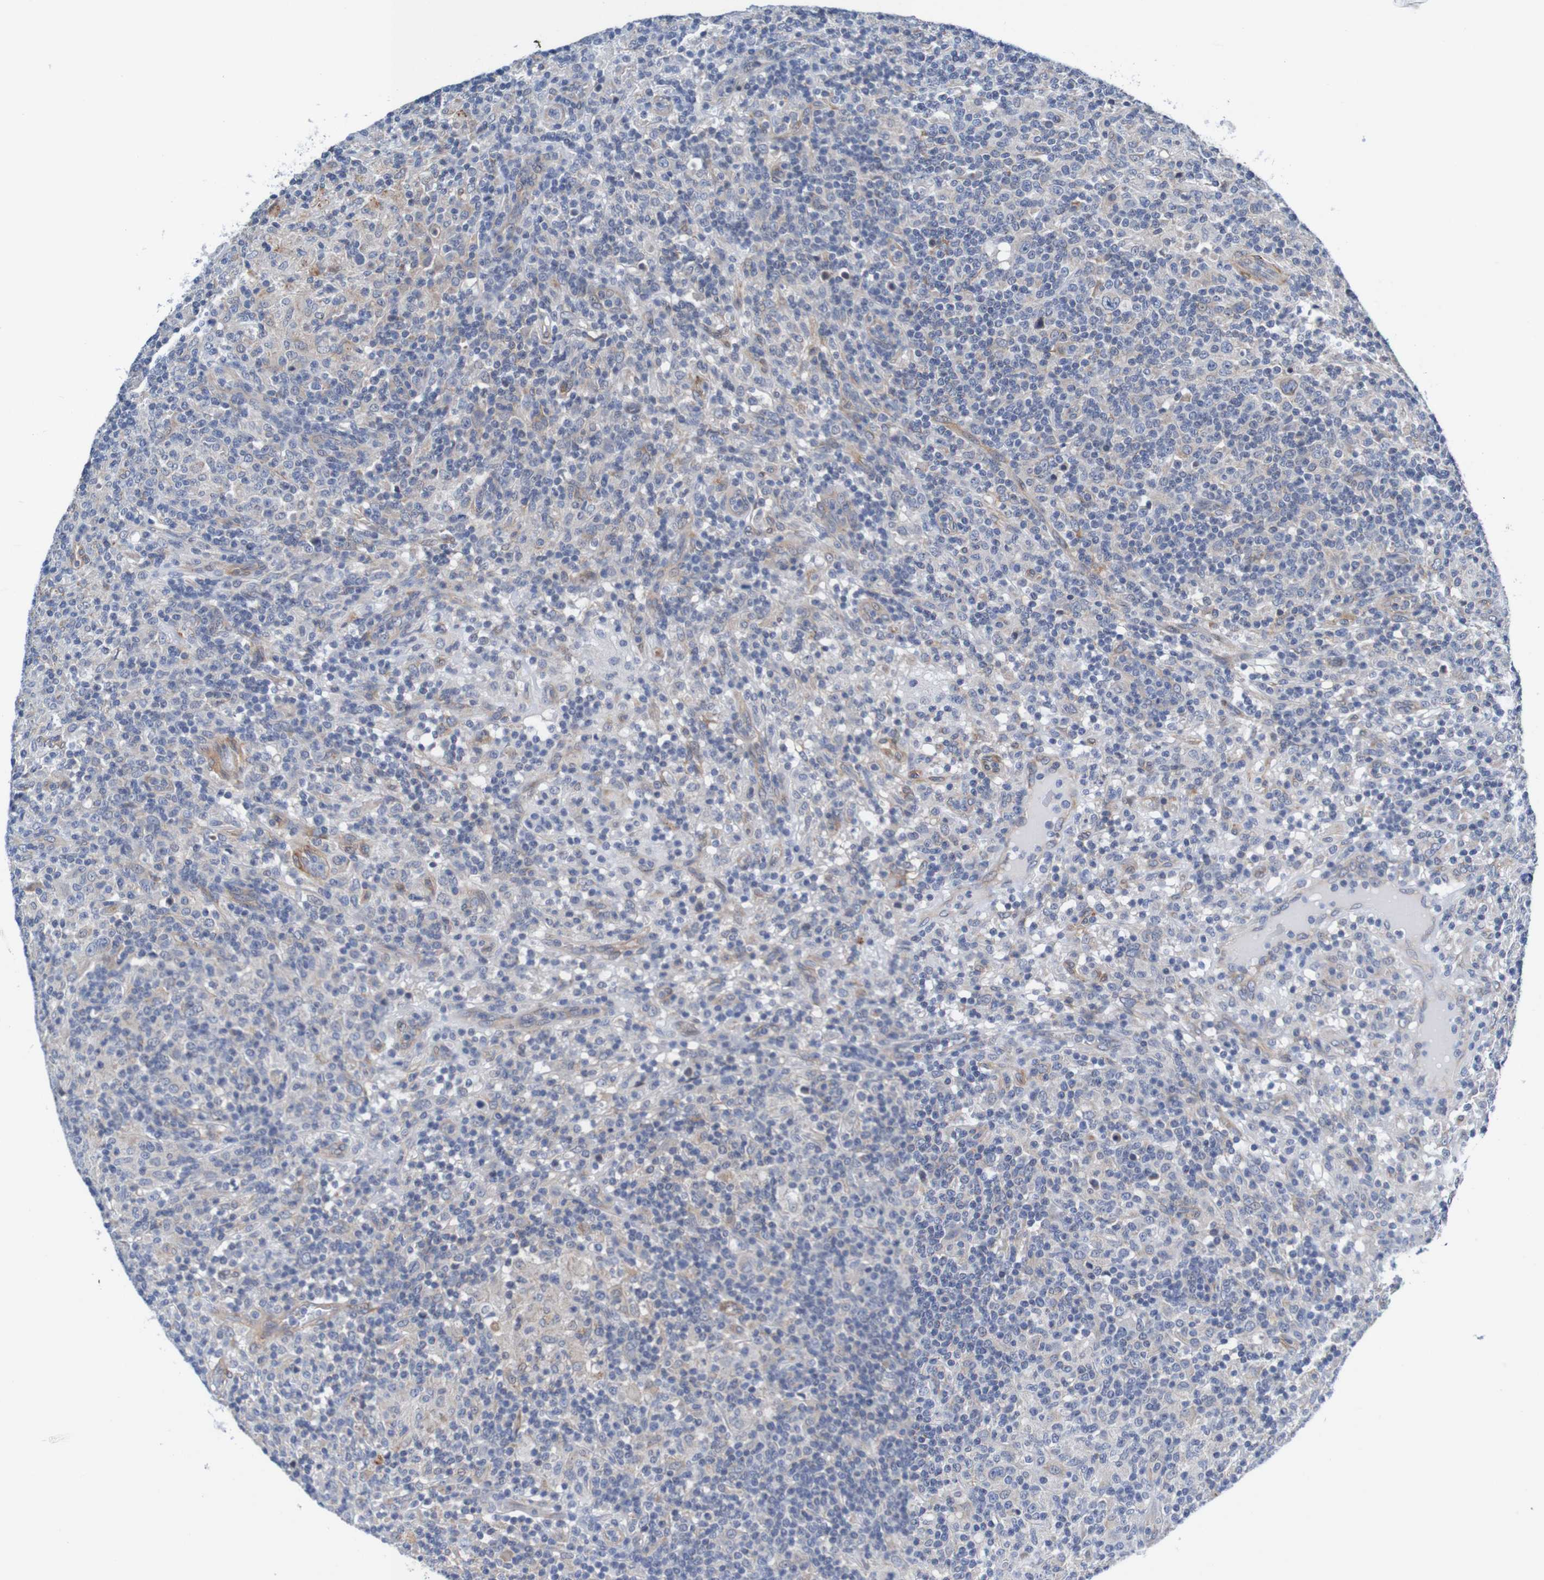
{"staining": {"intensity": "negative", "quantity": "none", "location": "none"}, "tissue": "lymphoma", "cell_type": "Tumor cells", "image_type": "cancer", "snomed": [{"axis": "morphology", "description": "Hodgkin's disease, NOS"}, {"axis": "topography", "description": "Lymph node"}], "caption": "Immunohistochemical staining of human Hodgkin's disease exhibits no significant expression in tumor cells. The staining was performed using DAB to visualize the protein expression in brown, while the nuclei were stained in blue with hematoxylin (Magnification: 20x).", "gene": "CPED1", "patient": {"sex": "male", "age": 70}}